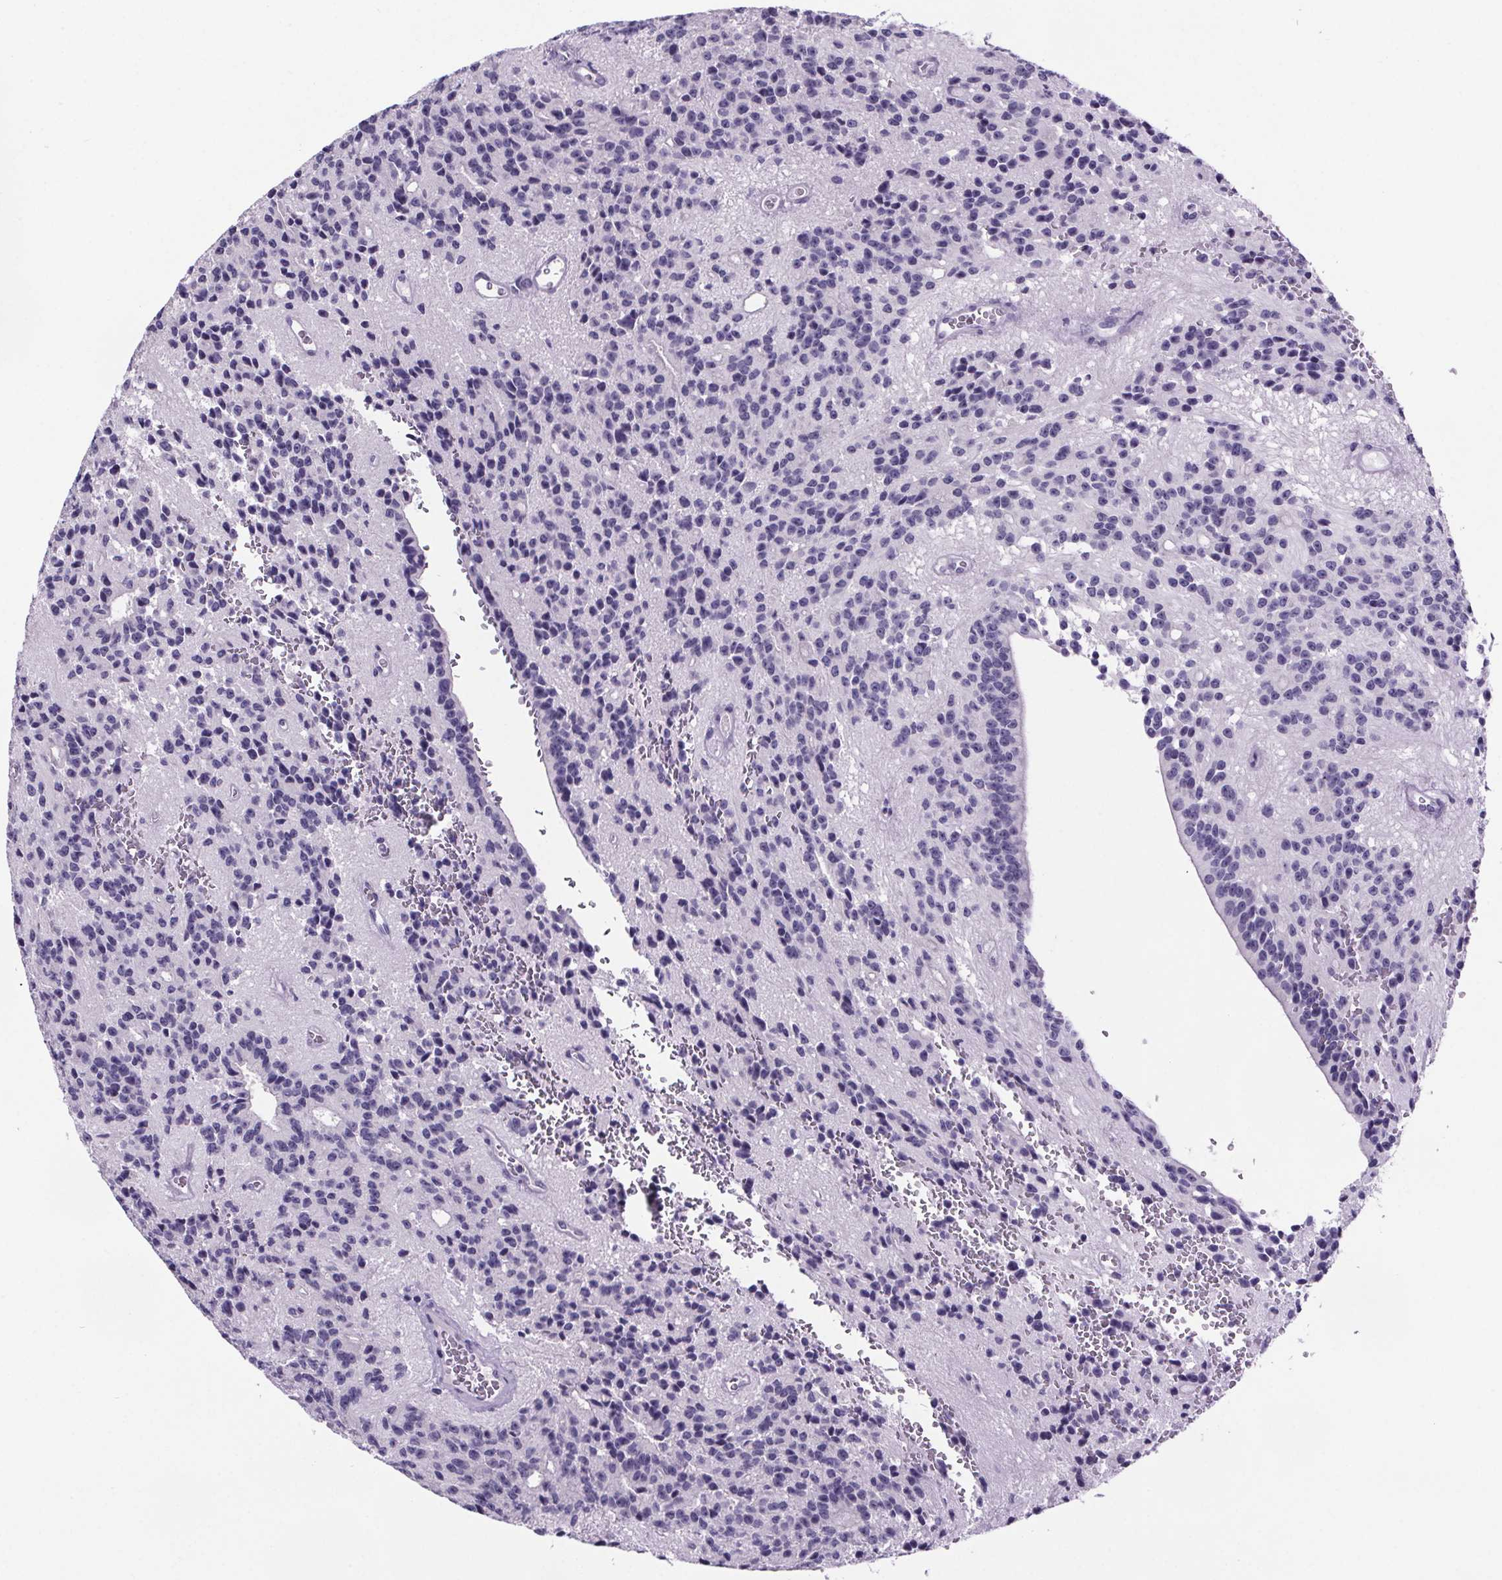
{"staining": {"intensity": "negative", "quantity": "none", "location": "none"}, "tissue": "glioma", "cell_type": "Tumor cells", "image_type": "cancer", "snomed": [{"axis": "morphology", "description": "Glioma, malignant, Low grade"}, {"axis": "topography", "description": "Brain"}], "caption": "Immunohistochemistry micrograph of human glioma stained for a protein (brown), which displays no staining in tumor cells.", "gene": "CUBN", "patient": {"sex": "male", "age": 31}}